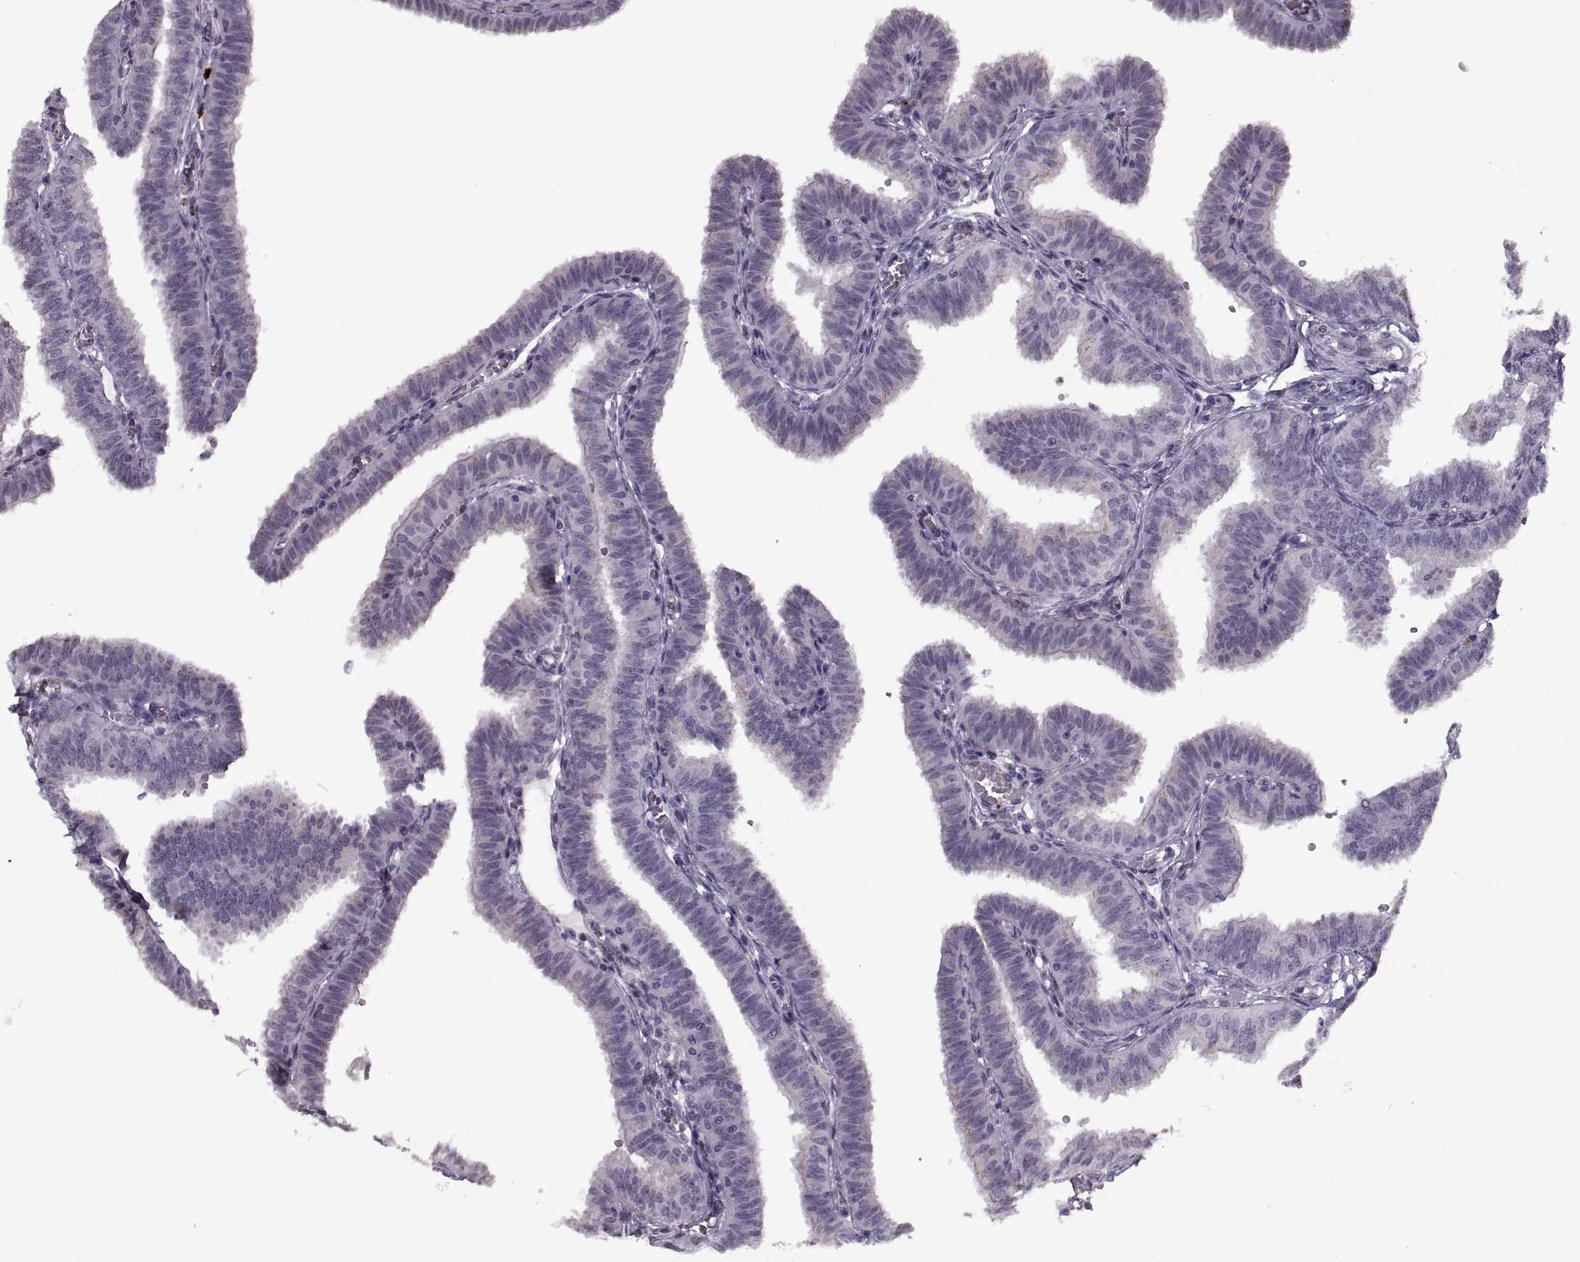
{"staining": {"intensity": "negative", "quantity": "none", "location": "none"}, "tissue": "fallopian tube", "cell_type": "Glandular cells", "image_type": "normal", "snomed": [{"axis": "morphology", "description": "Normal tissue, NOS"}, {"axis": "topography", "description": "Fallopian tube"}], "caption": "The micrograph displays no staining of glandular cells in normal fallopian tube. (Brightfield microscopy of DAB (3,3'-diaminobenzidine) immunohistochemistry (IHC) at high magnification).", "gene": "PRSS37", "patient": {"sex": "female", "age": 25}}